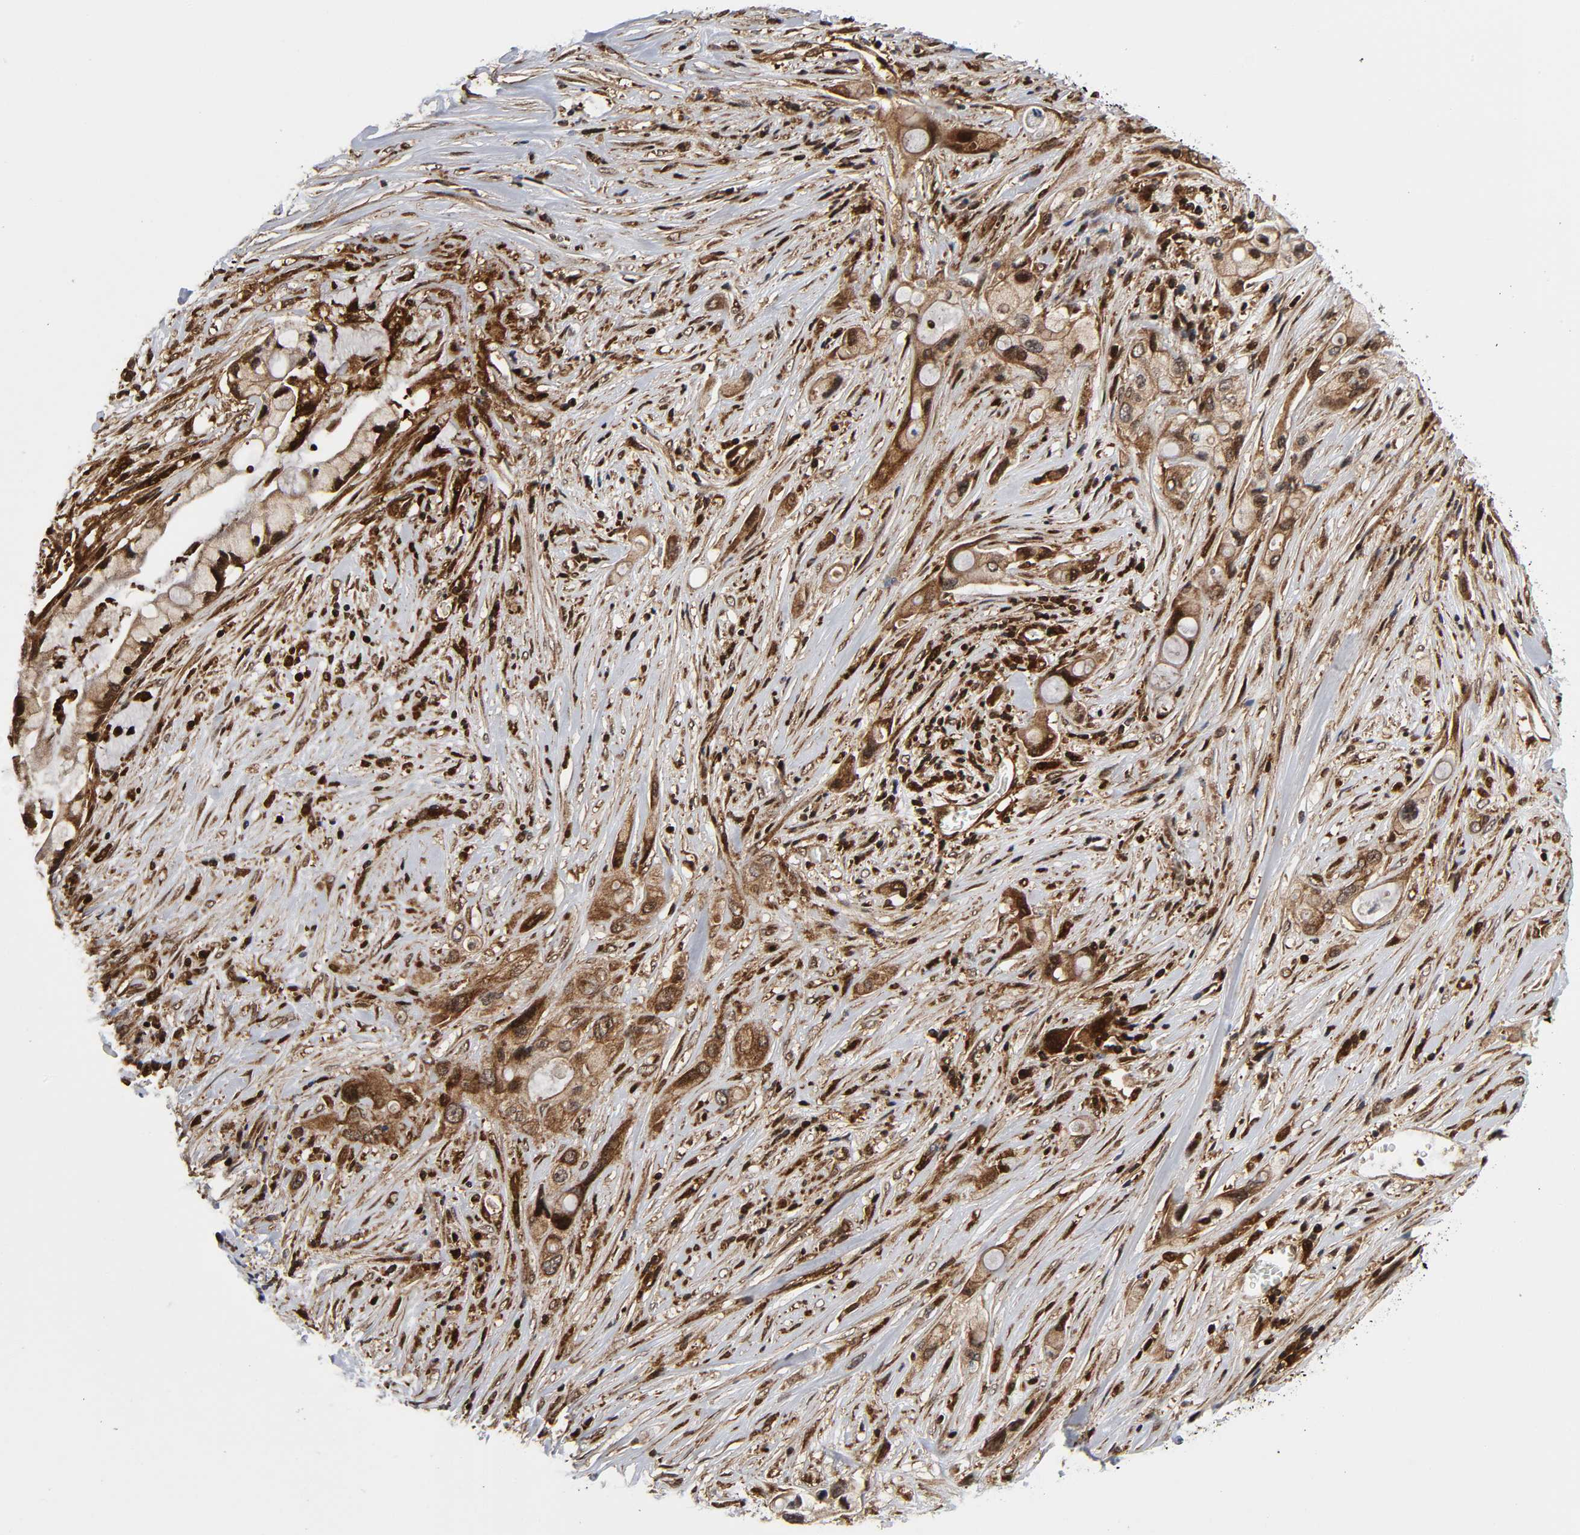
{"staining": {"intensity": "moderate", "quantity": ">75%", "location": "cytoplasmic/membranous"}, "tissue": "pancreatic cancer", "cell_type": "Tumor cells", "image_type": "cancer", "snomed": [{"axis": "morphology", "description": "Adenocarcinoma, NOS"}, {"axis": "topography", "description": "Pancreas"}], "caption": "This is an image of immunohistochemistry staining of adenocarcinoma (pancreatic), which shows moderate positivity in the cytoplasmic/membranous of tumor cells.", "gene": "MAPK1", "patient": {"sex": "female", "age": 59}}